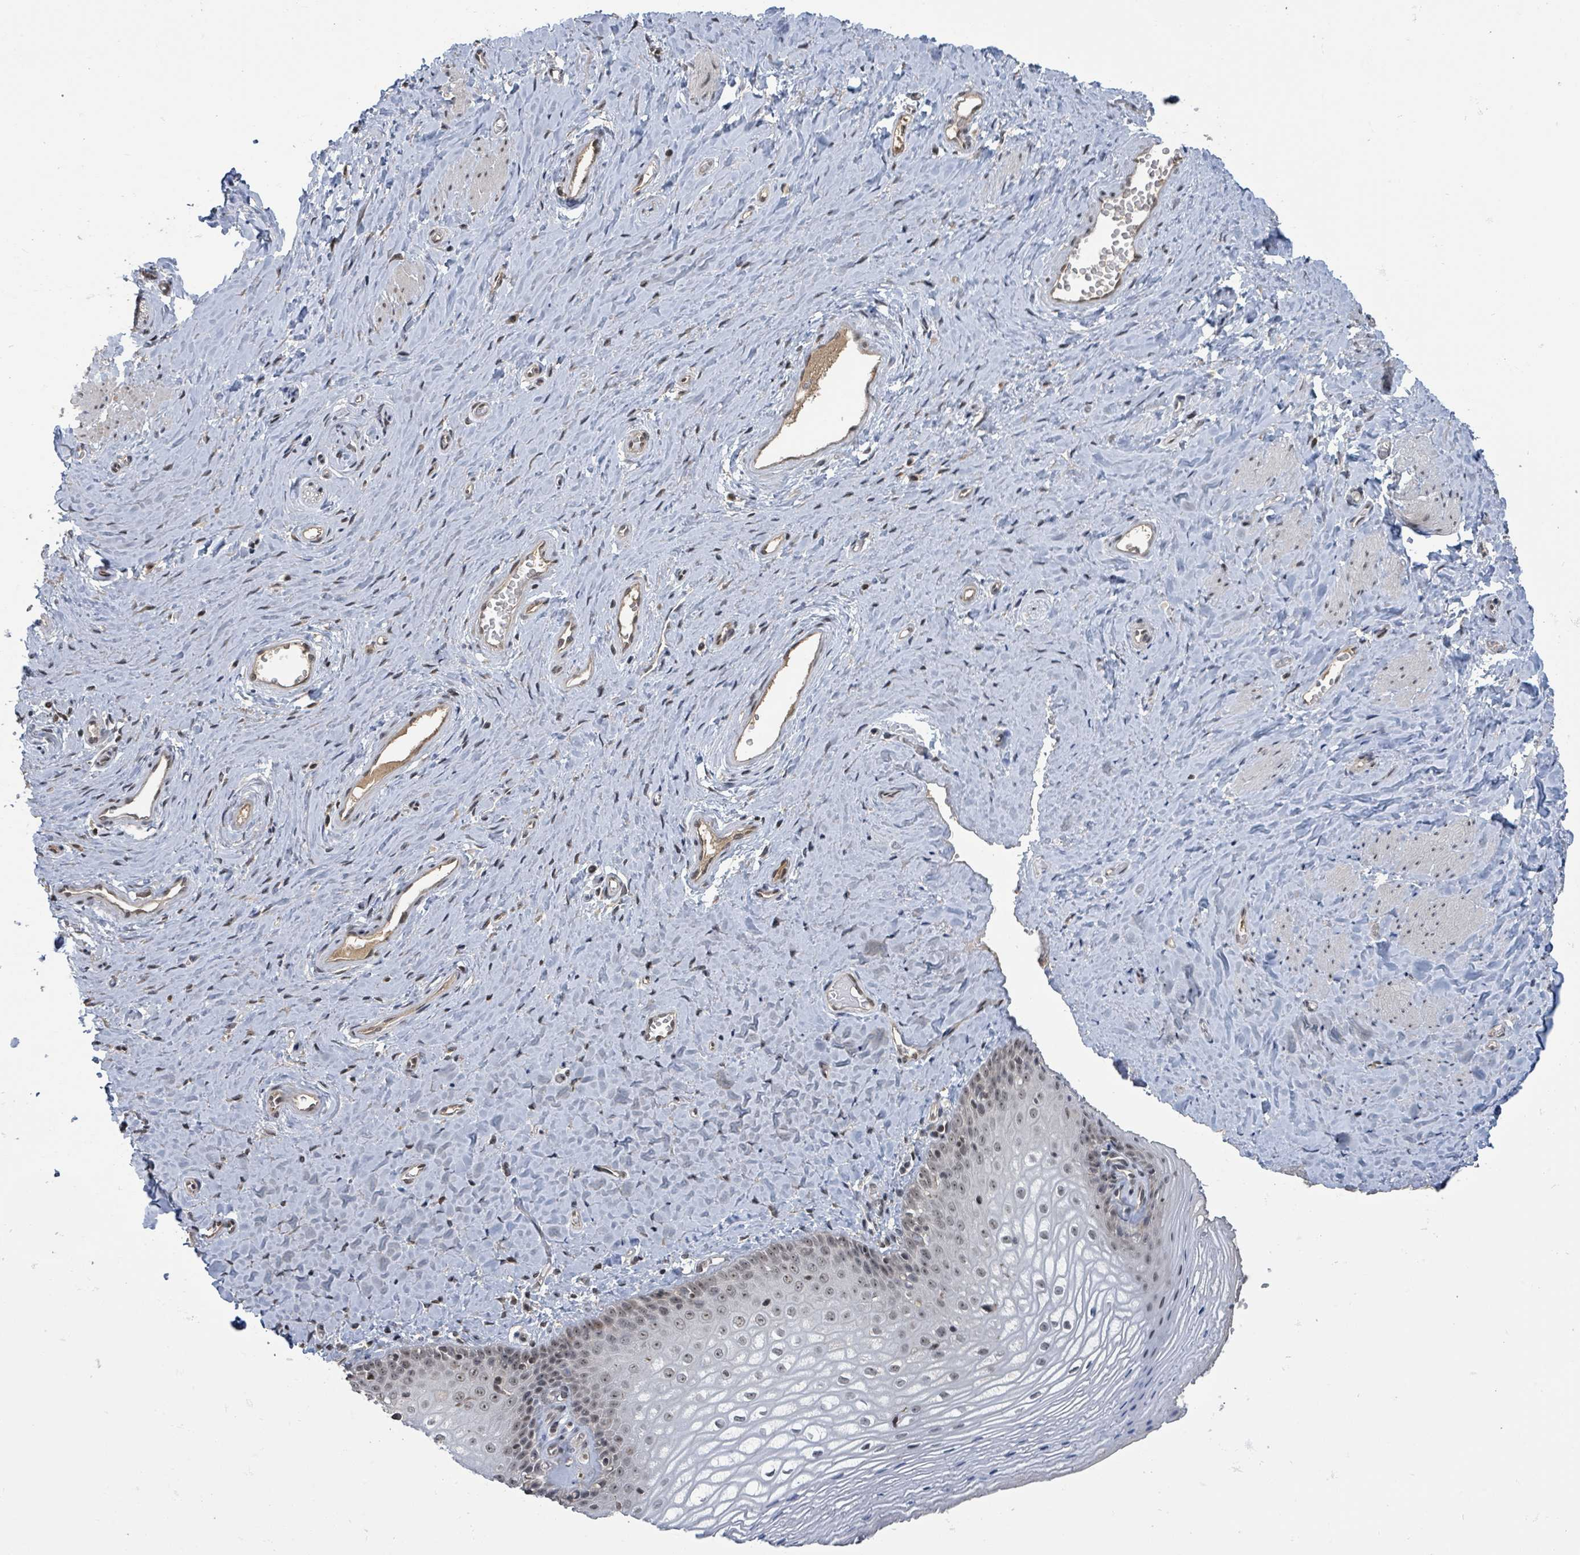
{"staining": {"intensity": "moderate", "quantity": "25%-75%", "location": "nuclear"}, "tissue": "vagina", "cell_type": "Squamous epithelial cells", "image_type": "normal", "snomed": [{"axis": "morphology", "description": "Normal tissue, NOS"}, {"axis": "topography", "description": "Vagina"}], "caption": "Immunohistochemical staining of unremarkable human vagina shows medium levels of moderate nuclear staining in about 25%-75% of squamous epithelial cells.", "gene": "ZBTB14", "patient": {"sex": "female", "age": 65}}